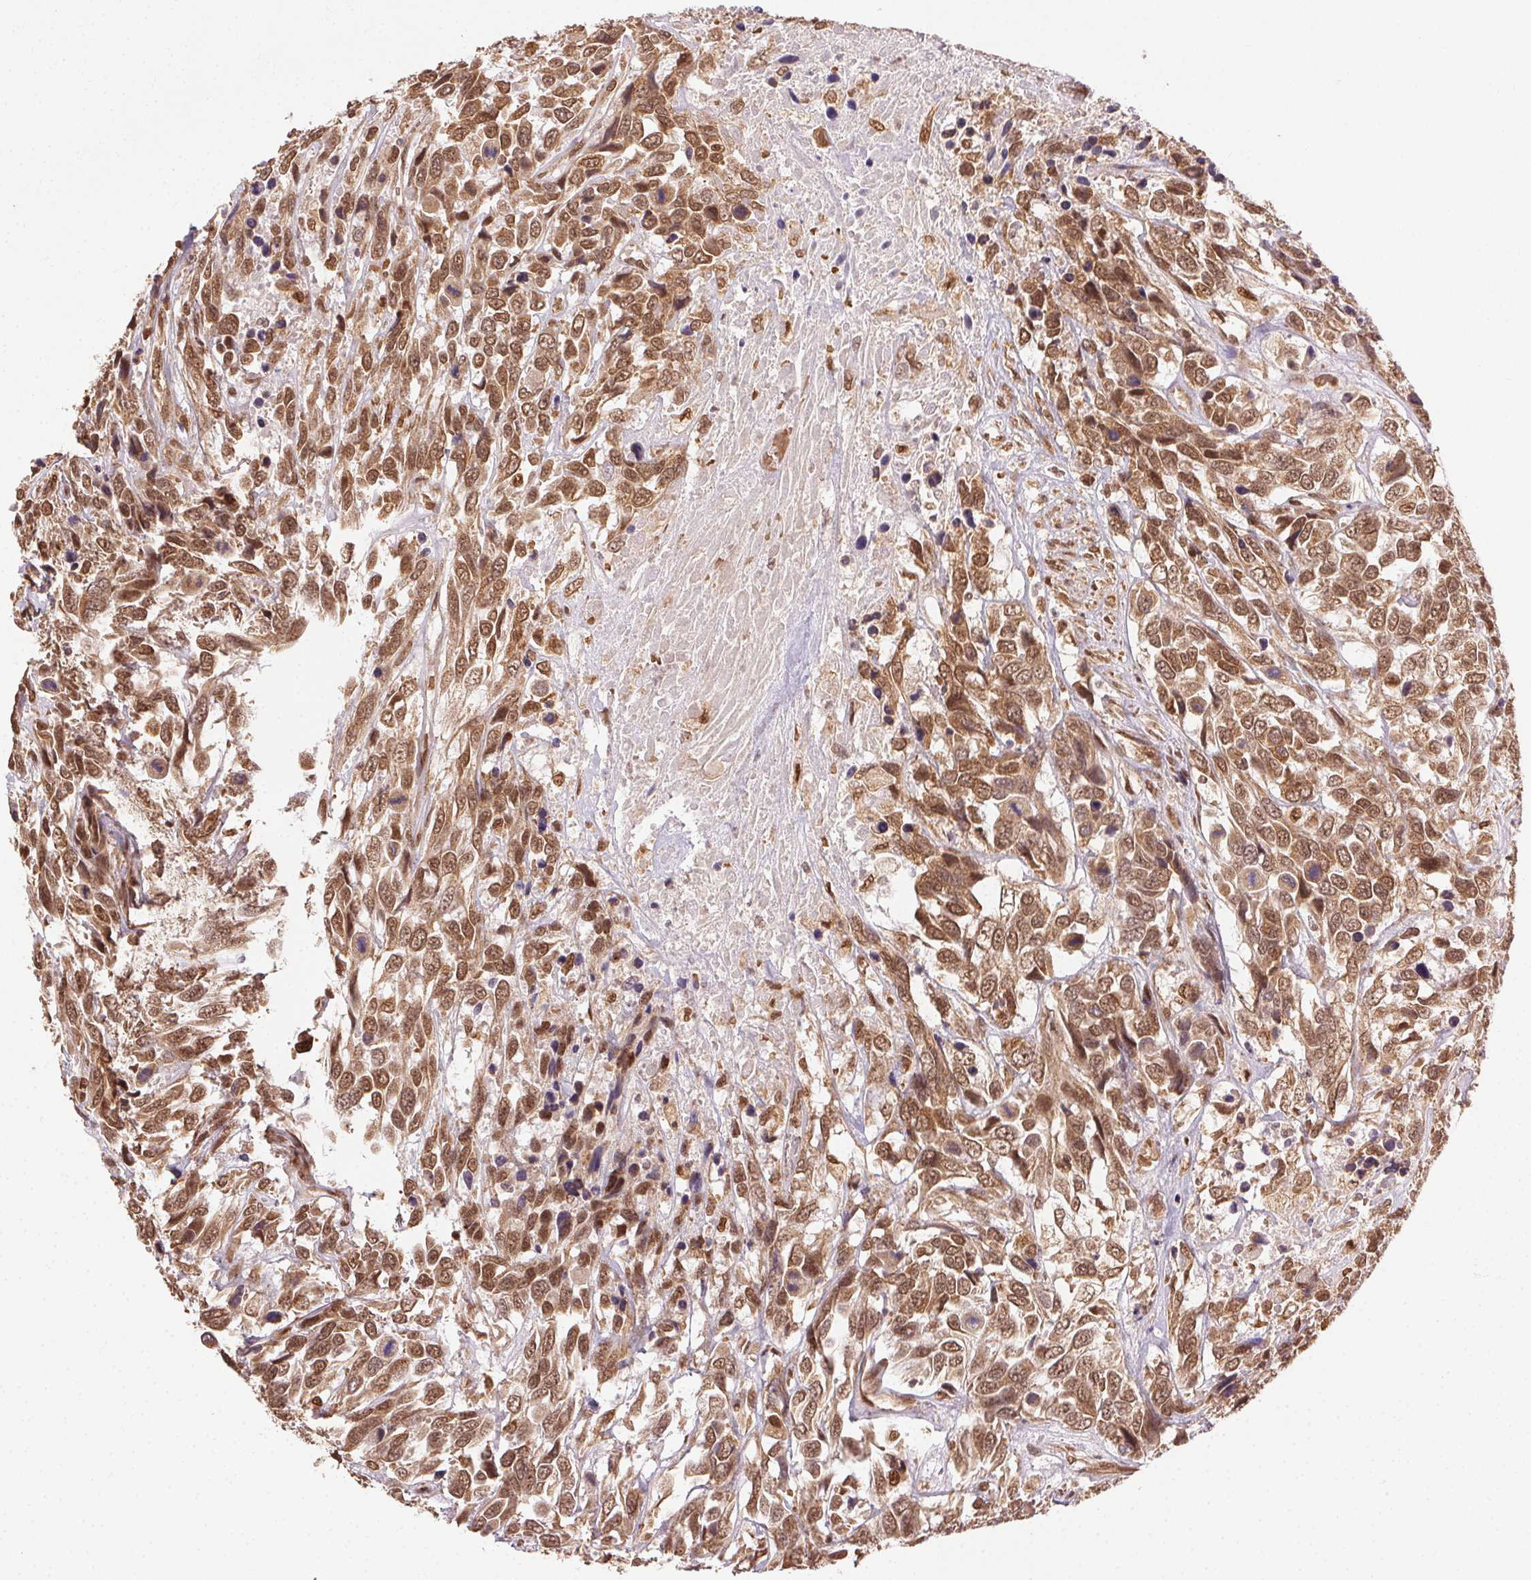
{"staining": {"intensity": "moderate", "quantity": ">75%", "location": "cytoplasmic/membranous,nuclear"}, "tissue": "urothelial cancer", "cell_type": "Tumor cells", "image_type": "cancer", "snomed": [{"axis": "morphology", "description": "Urothelial carcinoma, High grade"}, {"axis": "topography", "description": "Urinary bladder"}], "caption": "IHC image of urothelial cancer stained for a protein (brown), which reveals medium levels of moderate cytoplasmic/membranous and nuclear expression in approximately >75% of tumor cells.", "gene": "TREML4", "patient": {"sex": "female", "age": 70}}